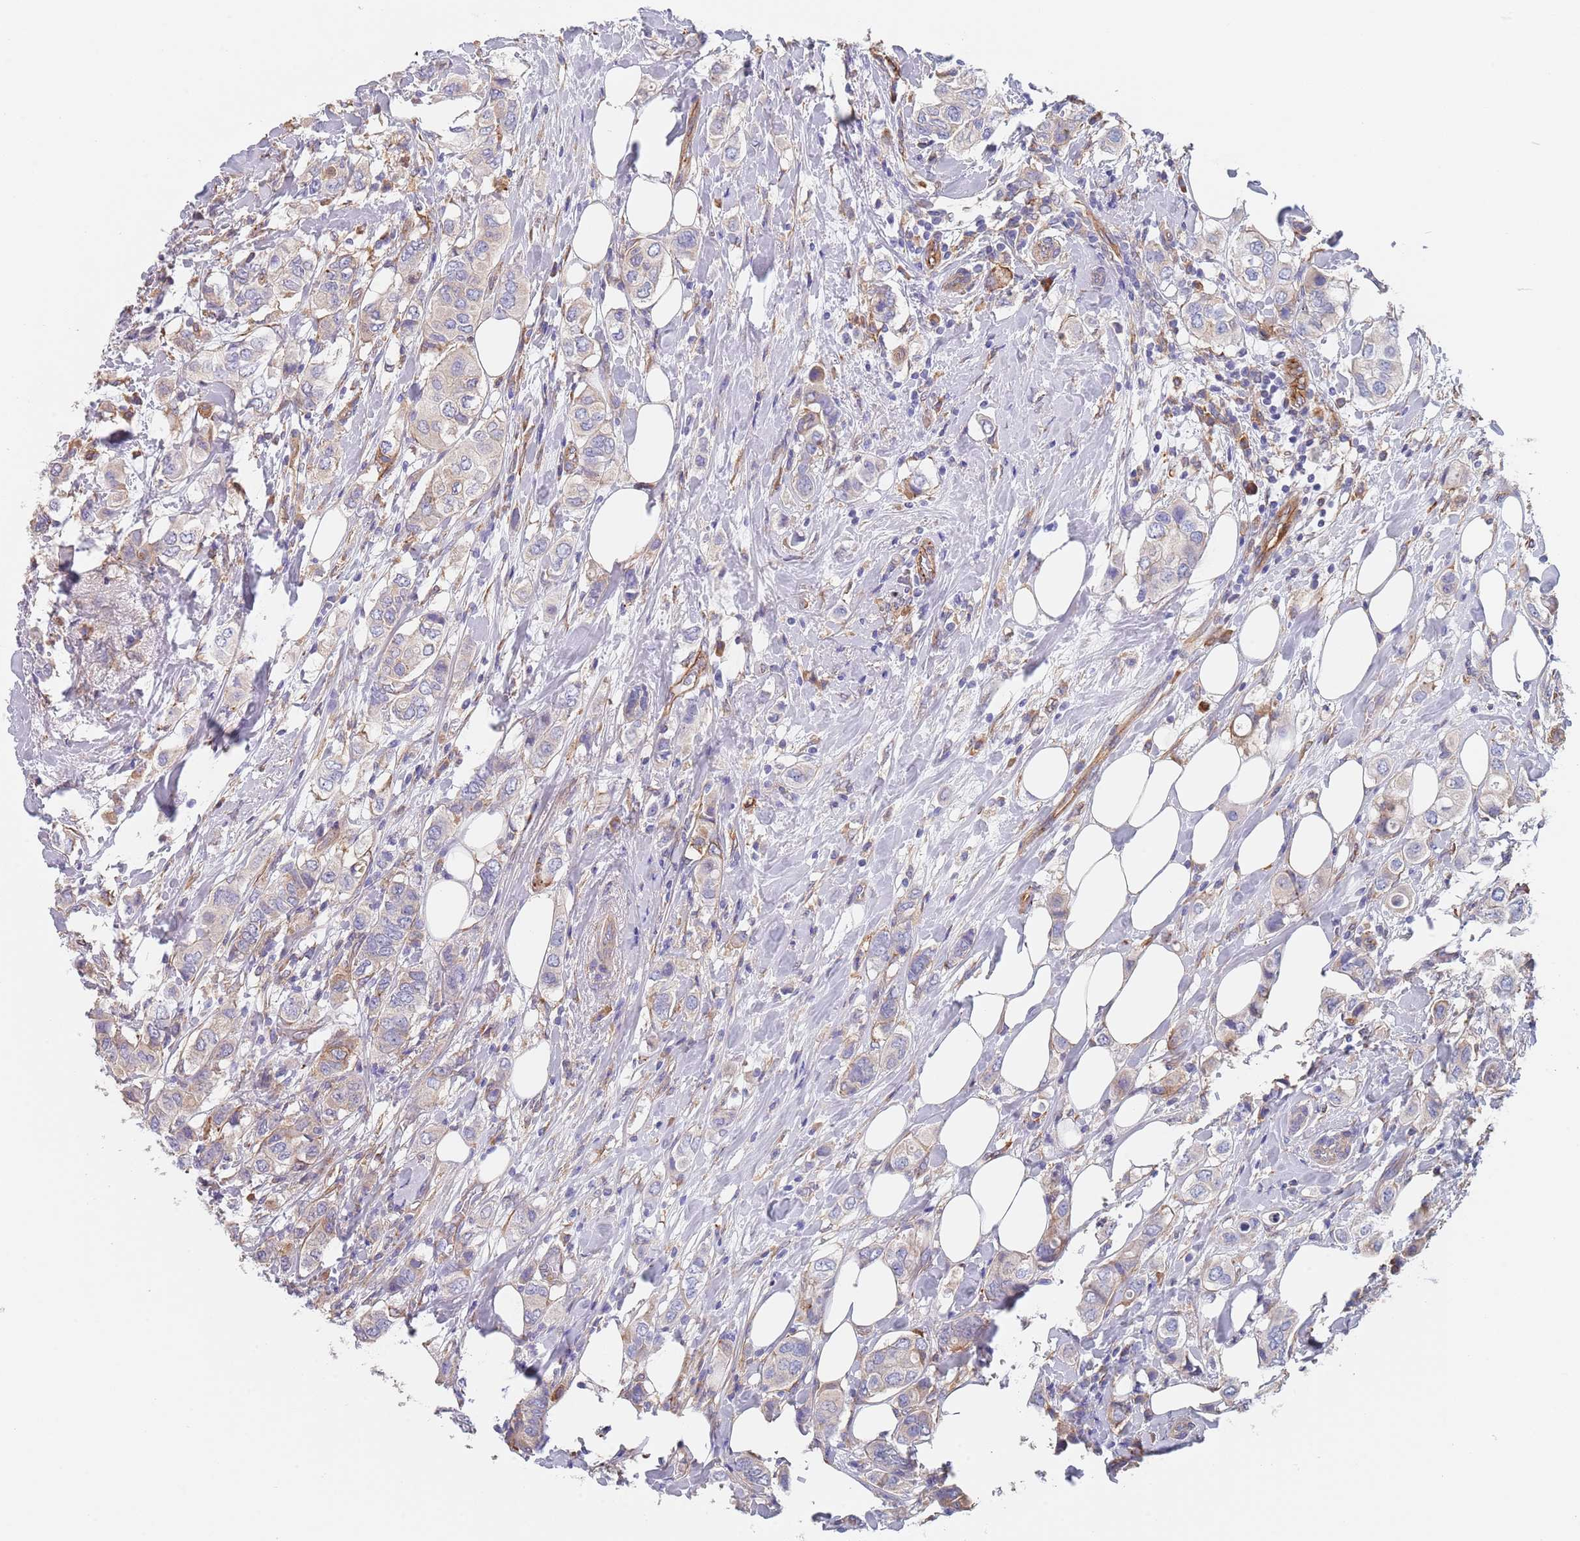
{"staining": {"intensity": "weak", "quantity": "<25%", "location": "cytoplasmic/membranous"}, "tissue": "breast cancer", "cell_type": "Tumor cells", "image_type": "cancer", "snomed": [{"axis": "morphology", "description": "Lobular carcinoma"}, {"axis": "topography", "description": "Breast"}], "caption": "Immunohistochemical staining of breast lobular carcinoma demonstrates no significant staining in tumor cells.", "gene": "DCUN1D3", "patient": {"sex": "female", "age": 51}}